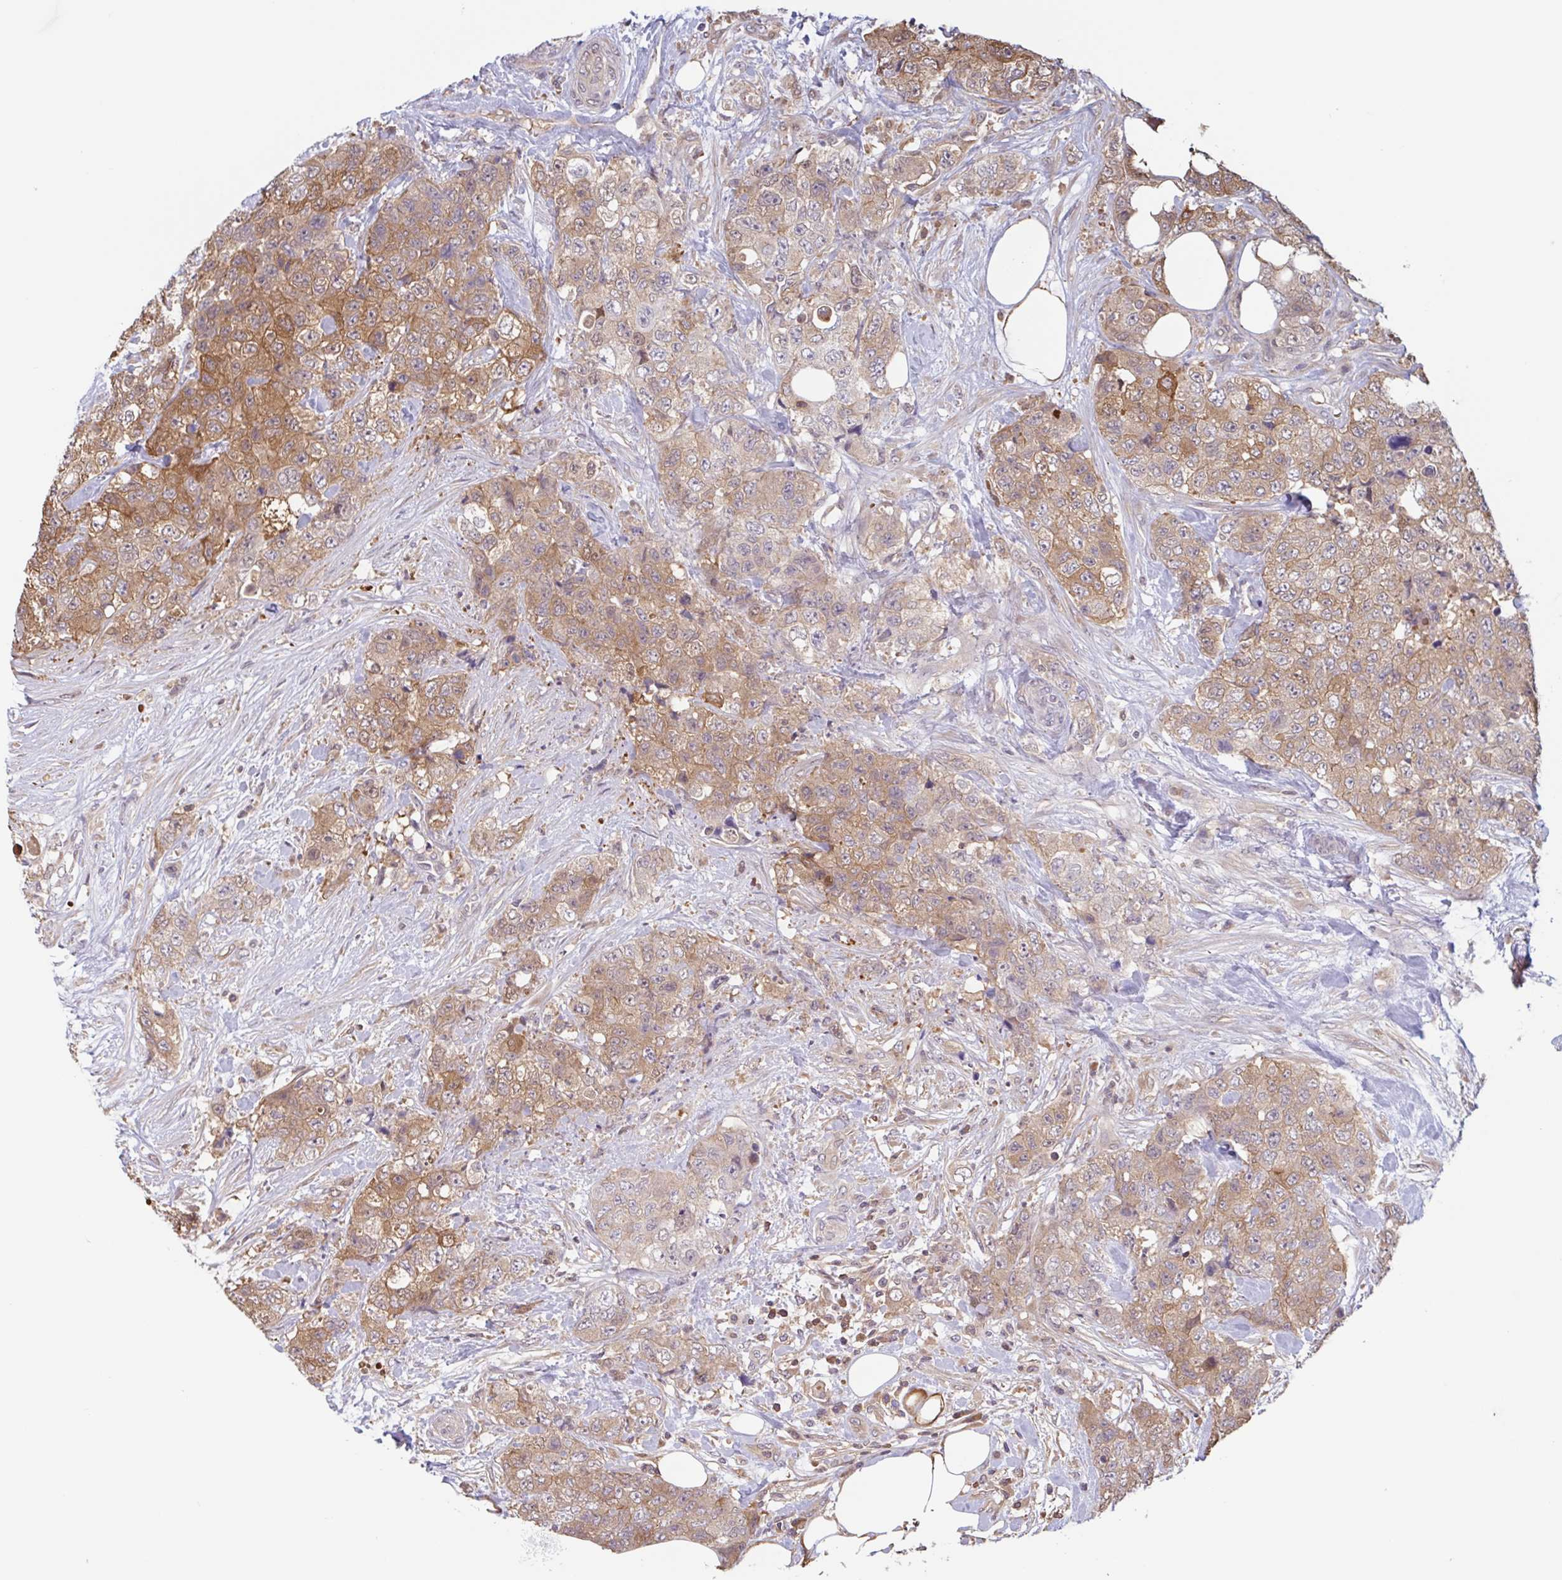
{"staining": {"intensity": "moderate", "quantity": ">75%", "location": "cytoplasmic/membranous"}, "tissue": "urothelial cancer", "cell_type": "Tumor cells", "image_type": "cancer", "snomed": [{"axis": "morphology", "description": "Urothelial carcinoma, High grade"}, {"axis": "topography", "description": "Urinary bladder"}], "caption": "Immunohistochemical staining of human urothelial cancer reveals moderate cytoplasmic/membranous protein positivity in approximately >75% of tumor cells.", "gene": "OTOP2", "patient": {"sex": "female", "age": 78}}